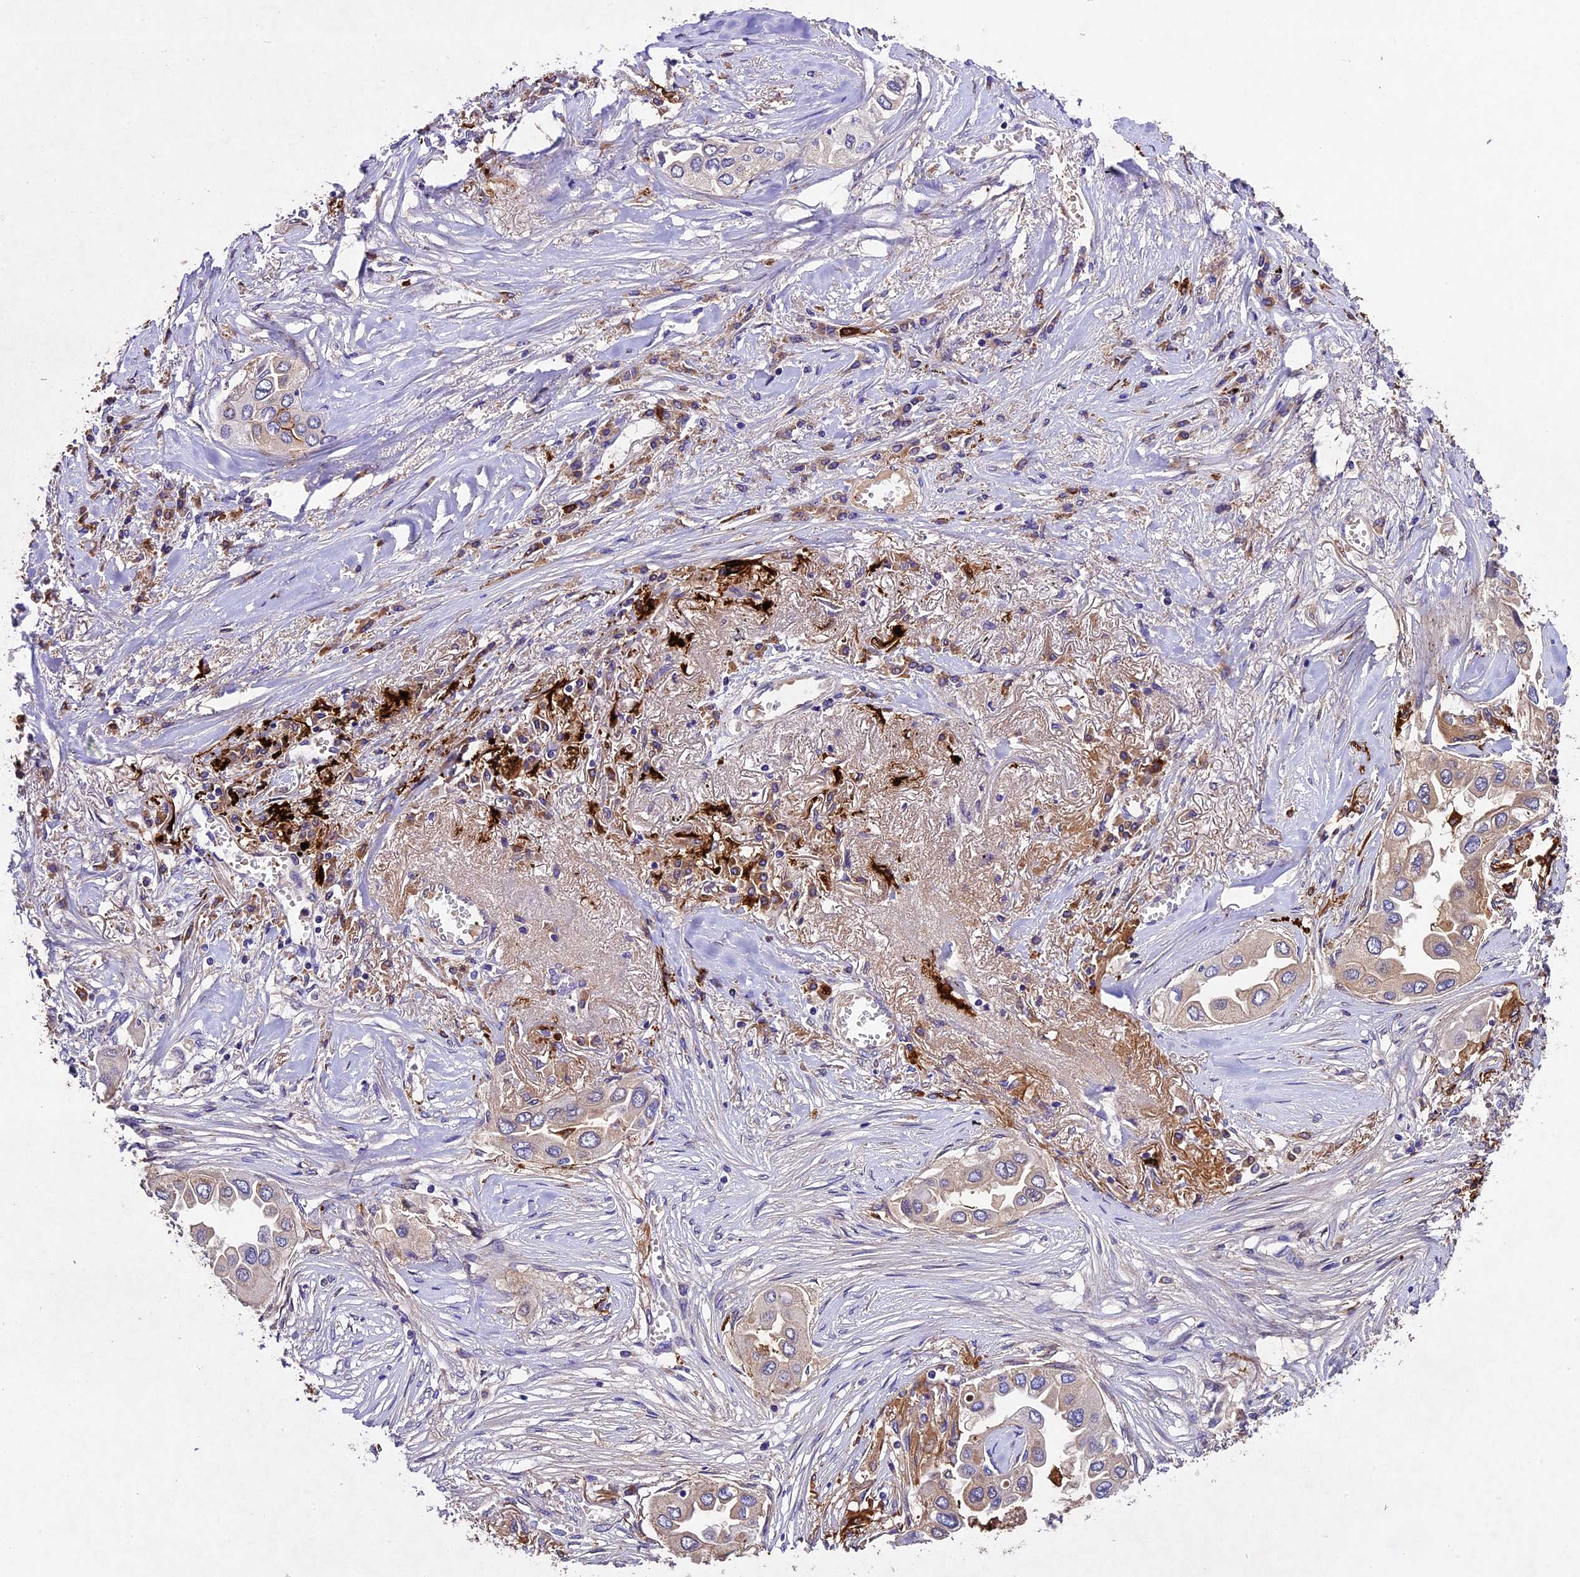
{"staining": {"intensity": "weak", "quantity": "<25%", "location": "cytoplasmic/membranous"}, "tissue": "lung cancer", "cell_type": "Tumor cells", "image_type": "cancer", "snomed": [{"axis": "morphology", "description": "Adenocarcinoma, NOS"}, {"axis": "topography", "description": "Lung"}], "caption": "Image shows no significant protein staining in tumor cells of adenocarcinoma (lung).", "gene": "CILP2", "patient": {"sex": "female", "age": 76}}